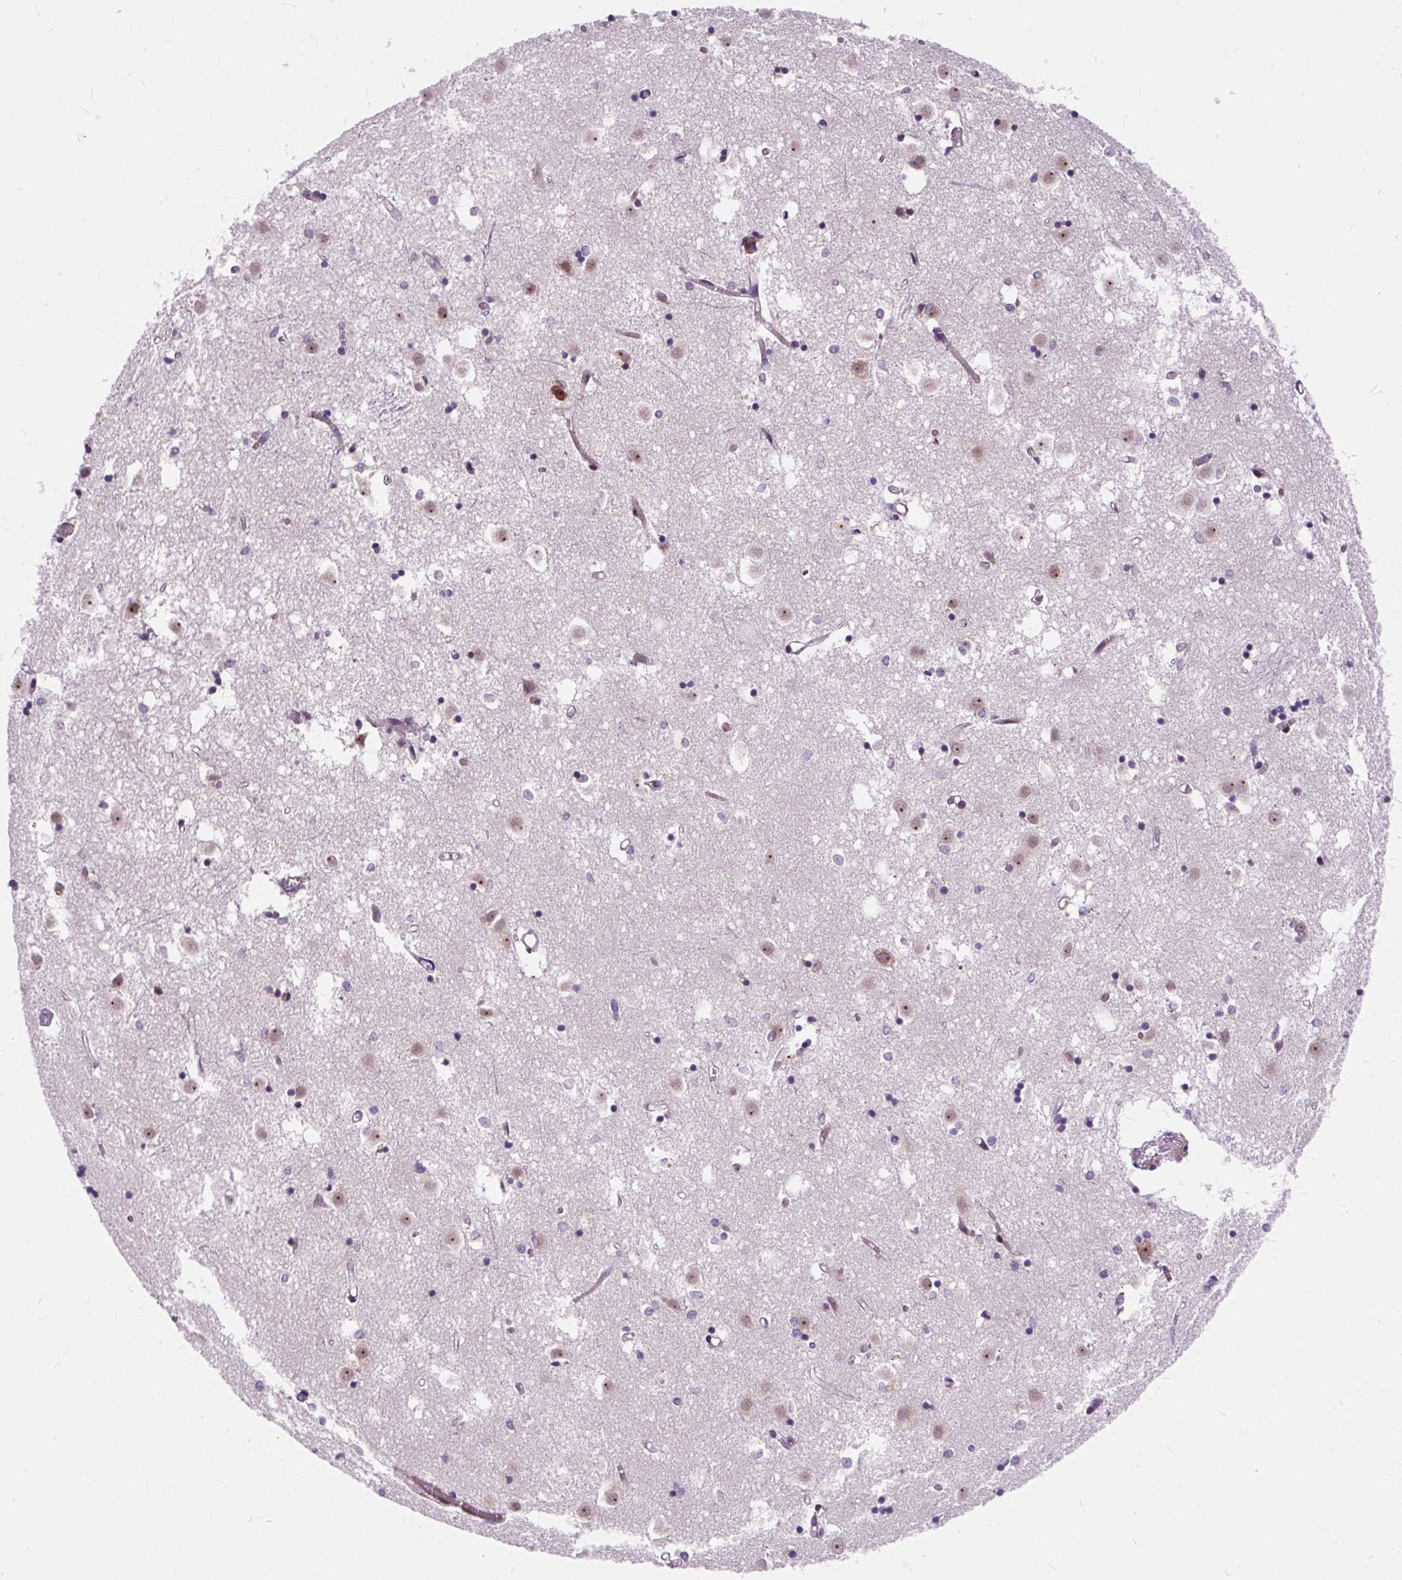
{"staining": {"intensity": "moderate", "quantity": "<25%", "location": "cytoplasmic/membranous"}, "tissue": "caudate", "cell_type": "Glial cells", "image_type": "normal", "snomed": [{"axis": "morphology", "description": "Normal tissue, NOS"}, {"axis": "topography", "description": "Lateral ventricle wall"}], "caption": "Protein expression analysis of benign caudate displays moderate cytoplasmic/membranous staining in about <25% of glial cells. (DAB IHC with brightfield microscopy, high magnification).", "gene": "CISD3", "patient": {"sex": "male", "age": 70}}